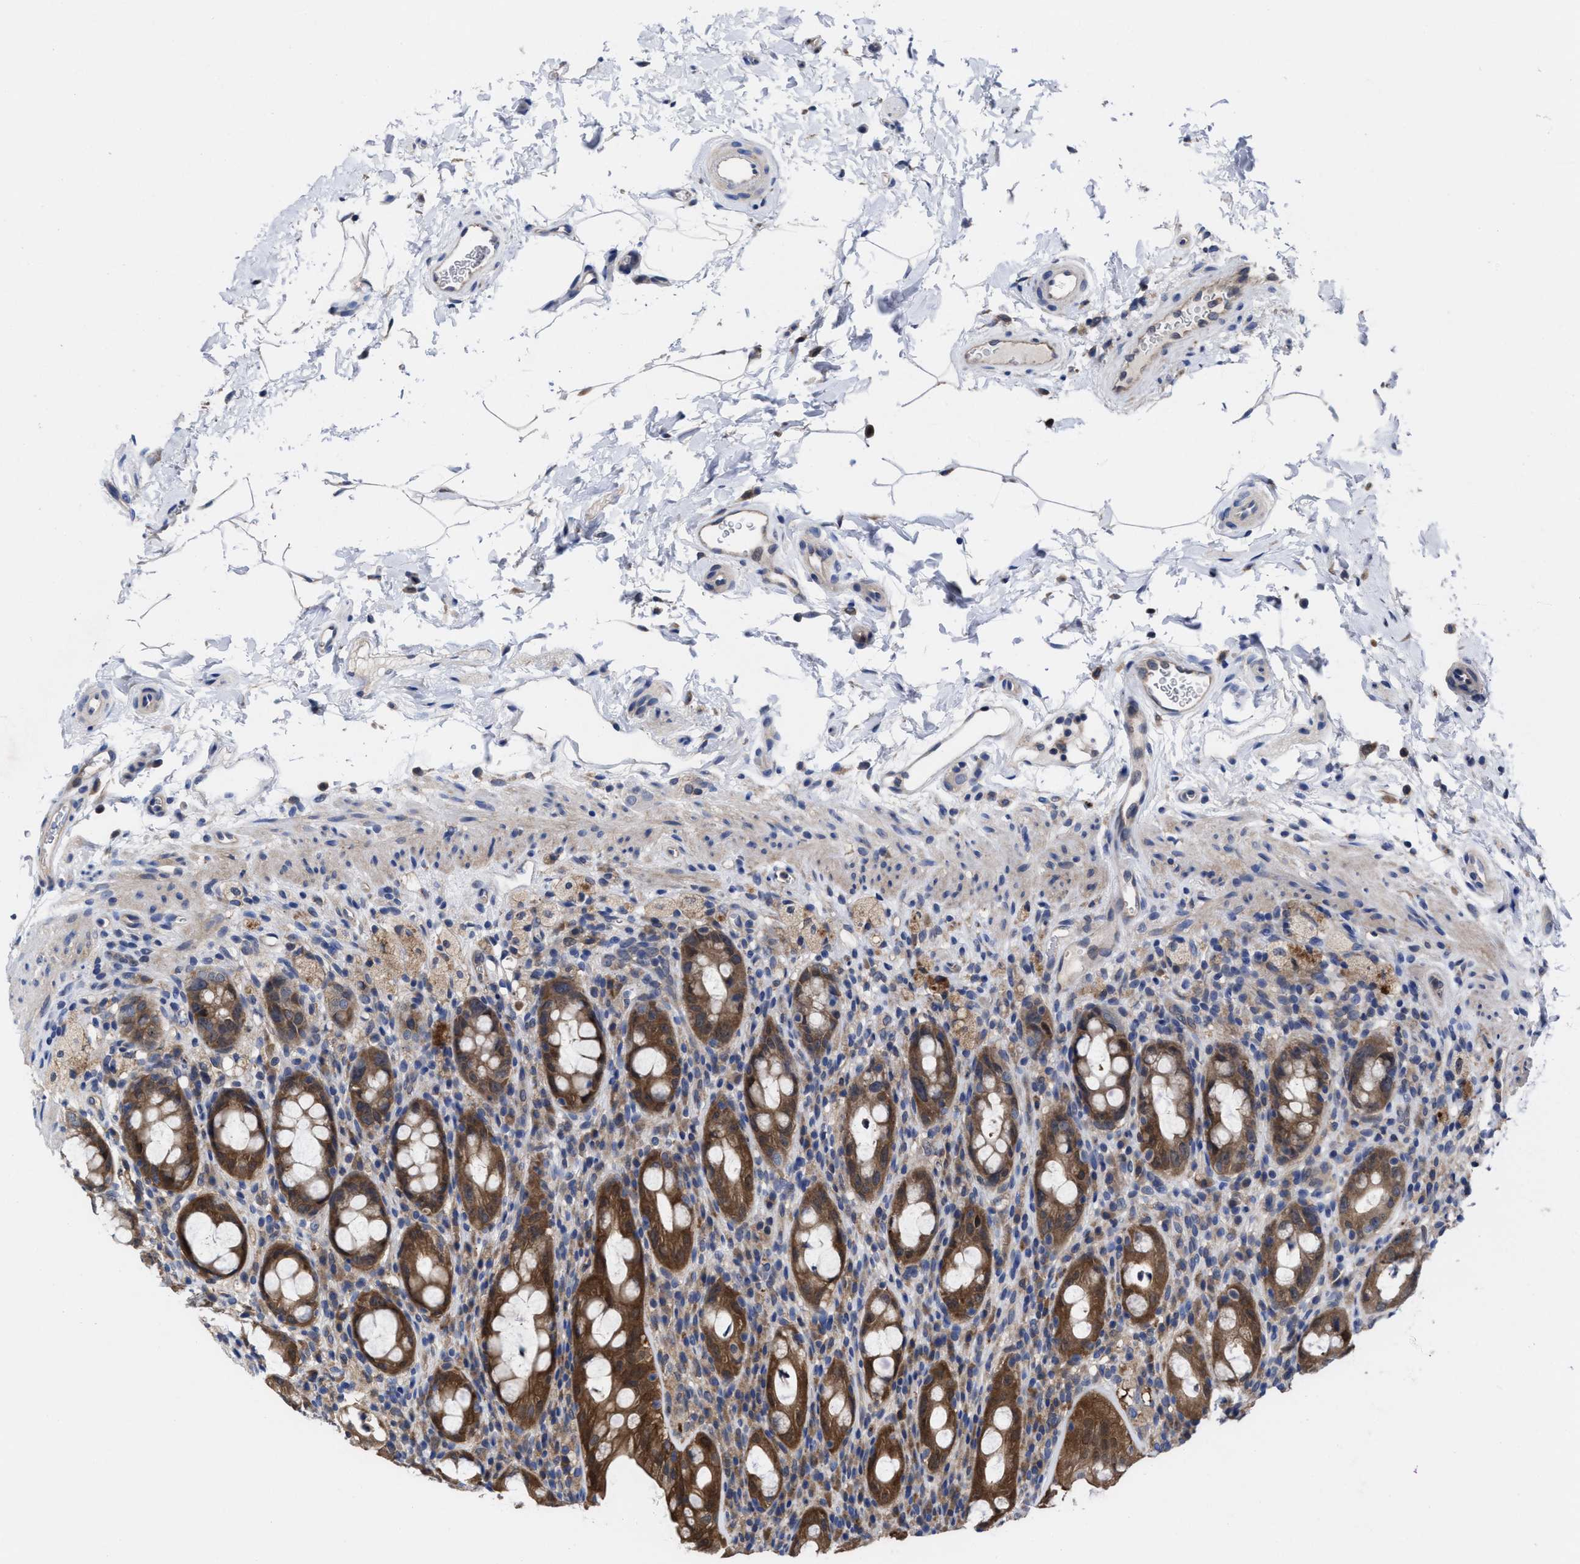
{"staining": {"intensity": "moderate", "quantity": ">75%", "location": "cytoplasmic/membranous"}, "tissue": "rectum", "cell_type": "Glandular cells", "image_type": "normal", "snomed": [{"axis": "morphology", "description": "Normal tissue, NOS"}, {"axis": "topography", "description": "Rectum"}], "caption": "High-power microscopy captured an immunohistochemistry image of normal rectum, revealing moderate cytoplasmic/membranous expression in about >75% of glandular cells.", "gene": "TXNDC17", "patient": {"sex": "male", "age": 44}}